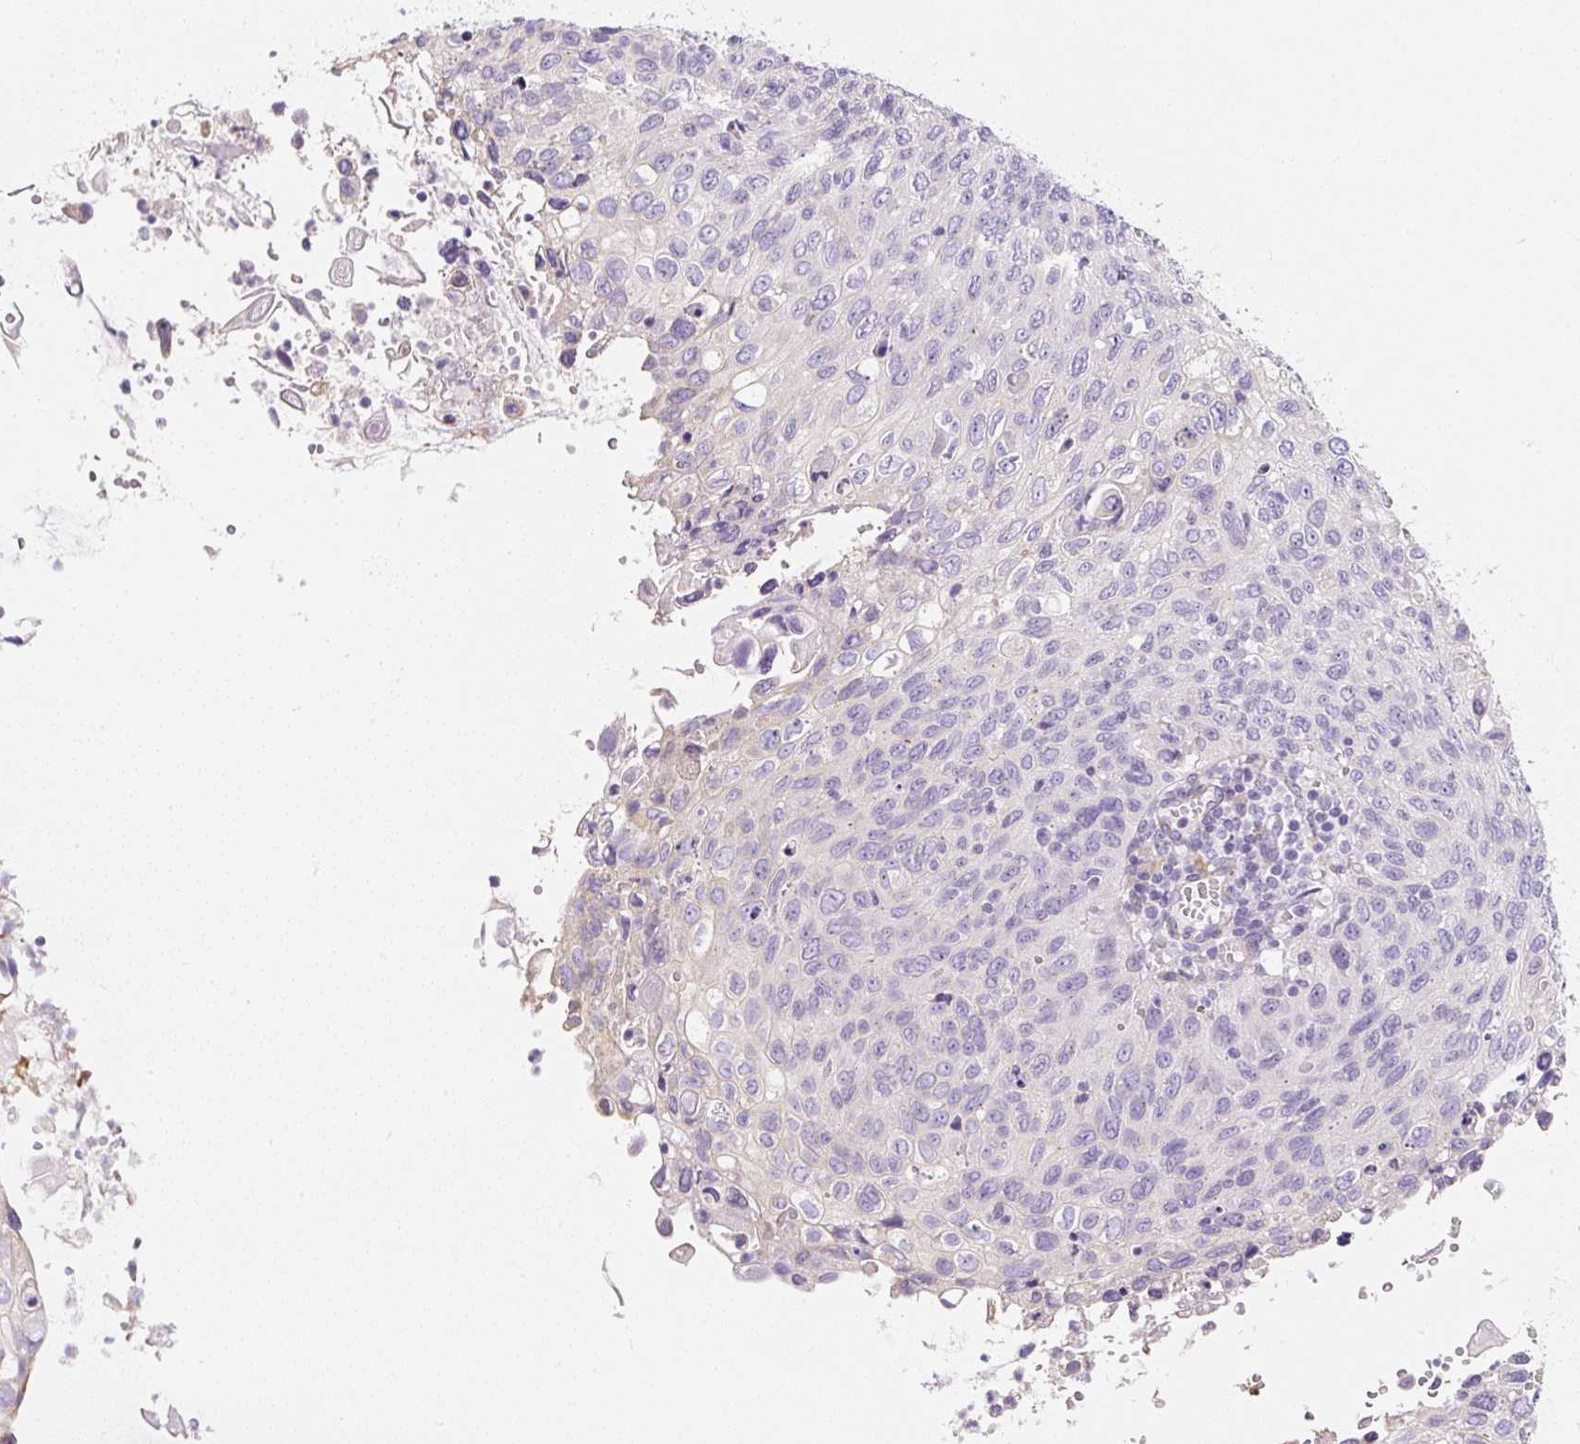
{"staining": {"intensity": "negative", "quantity": "none", "location": "none"}, "tissue": "cervical cancer", "cell_type": "Tumor cells", "image_type": "cancer", "snomed": [{"axis": "morphology", "description": "Squamous cell carcinoma, NOS"}, {"axis": "topography", "description": "Cervix"}], "caption": "This is an immunohistochemistry histopathology image of squamous cell carcinoma (cervical). There is no expression in tumor cells.", "gene": "PWWP3B", "patient": {"sex": "female", "age": 70}}